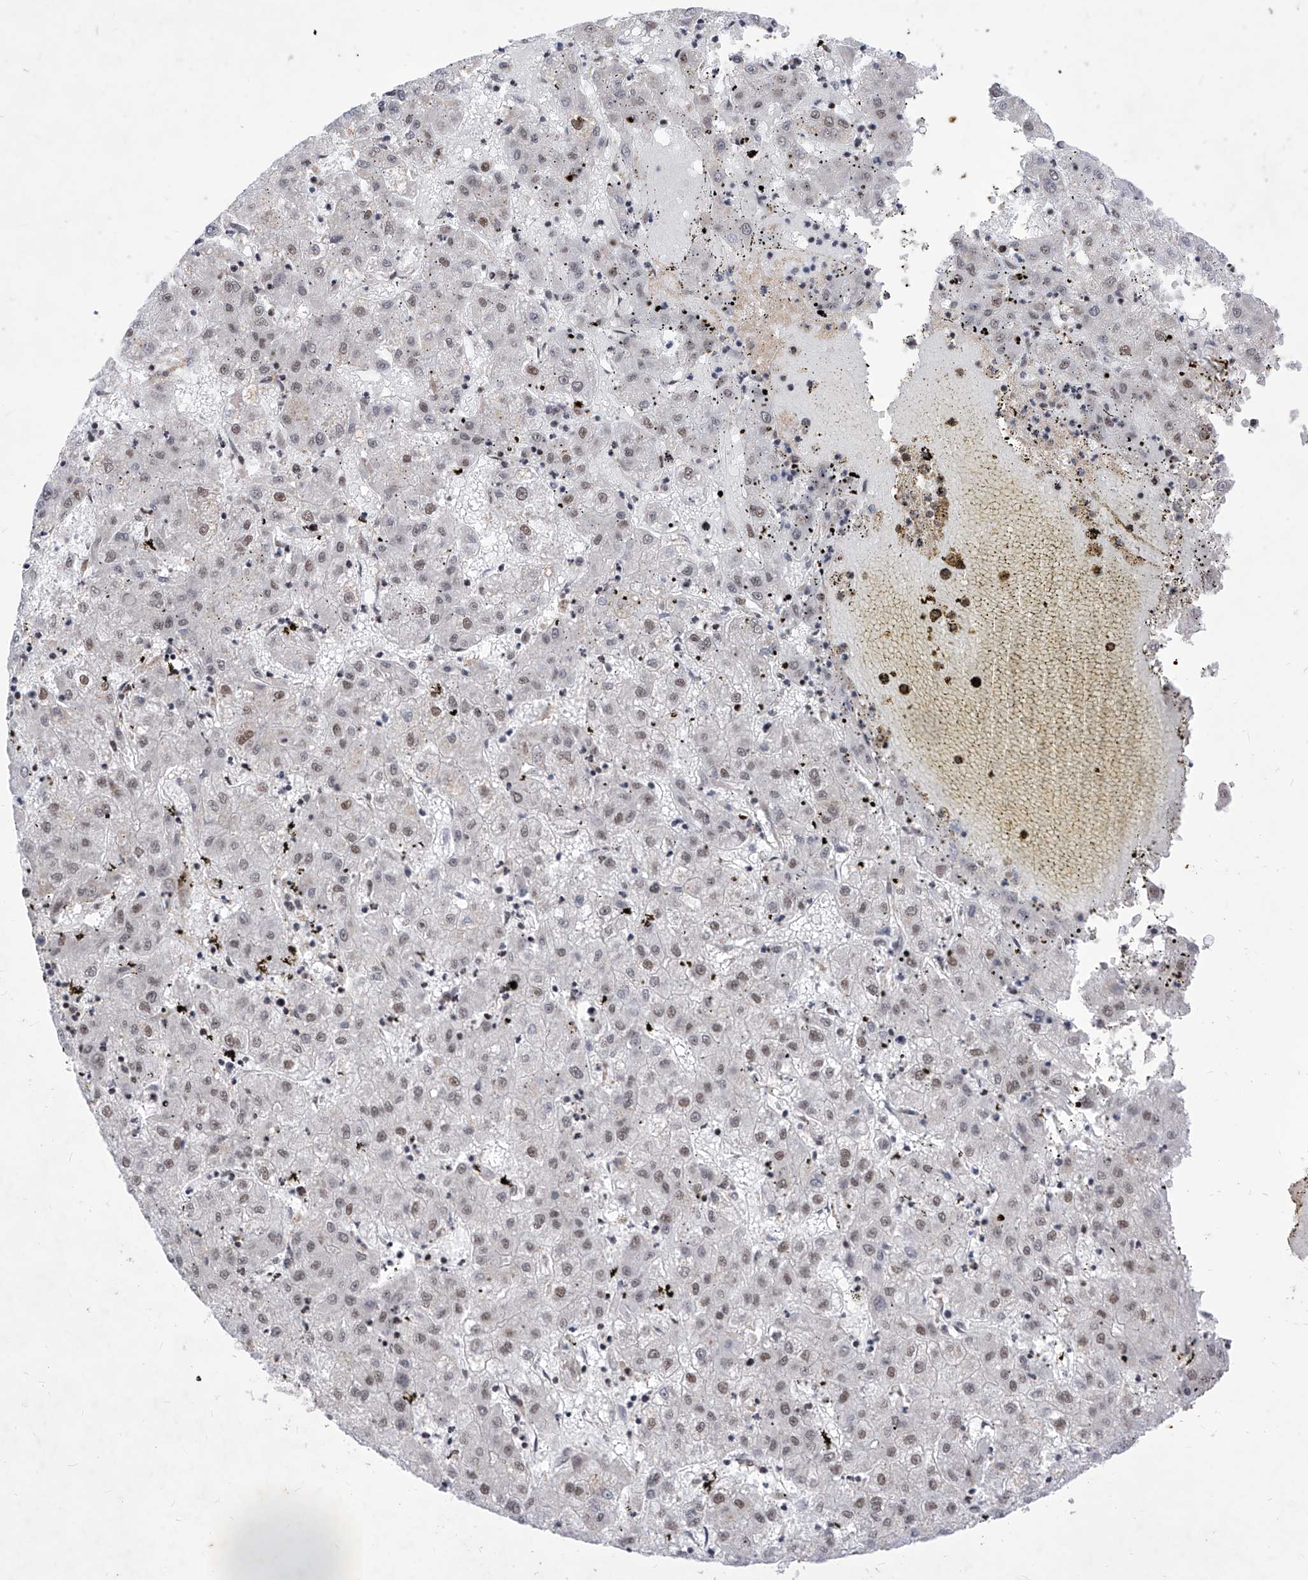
{"staining": {"intensity": "weak", "quantity": ">75%", "location": "nuclear"}, "tissue": "liver cancer", "cell_type": "Tumor cells", "image_type": "cancer", "snomed": [{"axis": "morphology", "description": "Carcinoma, Hepatocellular, NOS"}, {"axis": "topography", "description": "Liver"}], "caption": "Liver cancer tissue reveals weak nuclear expression in approximately >75% of tumor cells, visualized by immunohistochemistry.", "gene": "PHF5A", "patient": {"sex": "male", "age": 72}}